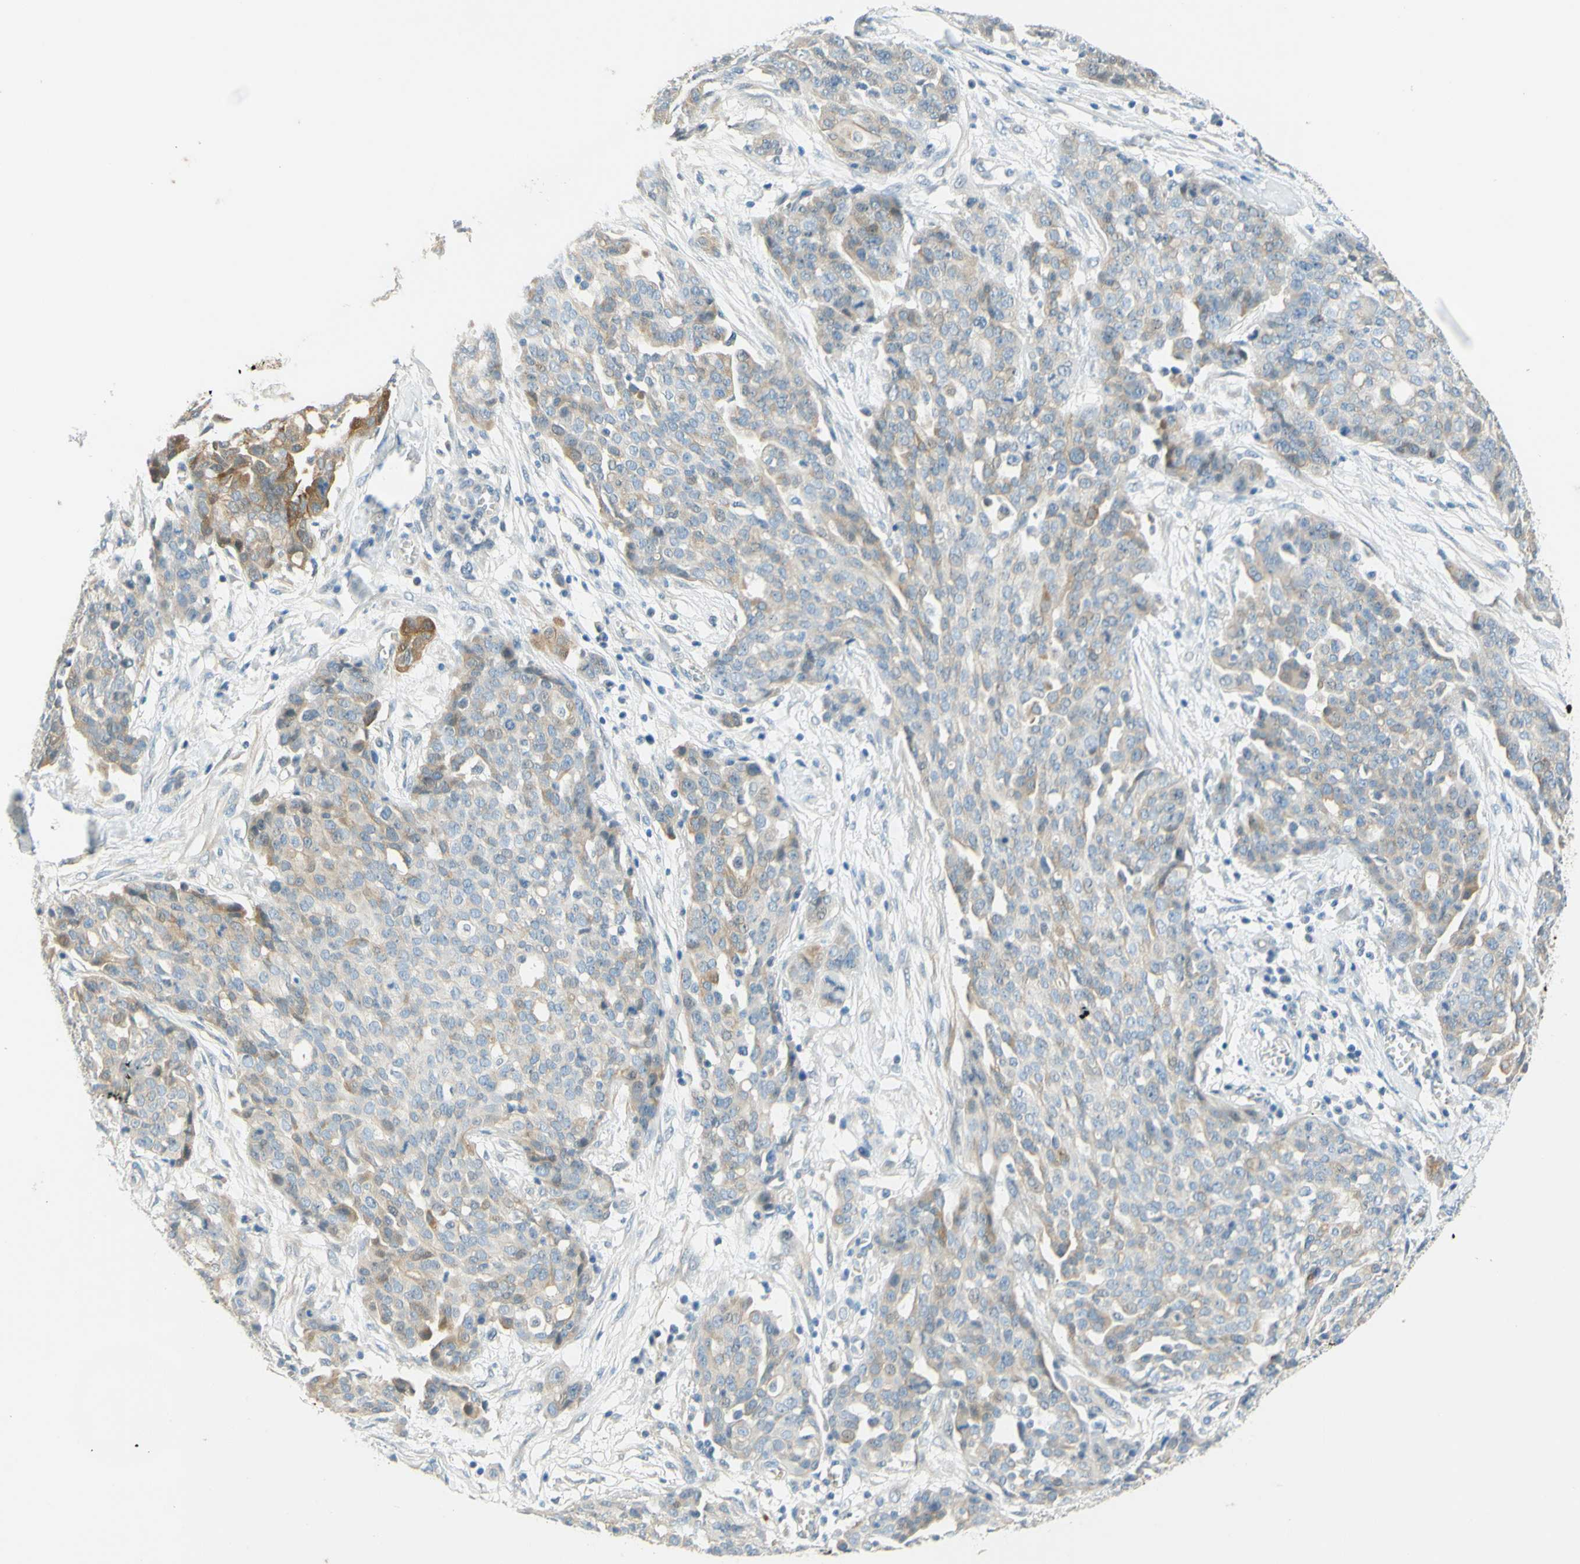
{"staining": {"intensity": "moderate", "quantity": "<25%", "location": "cytoplasmic/membranous"}, "tissue": "ovarian cancer", "cell_type": "Tumor cells", "image_type": "cancer", "snomed": [{"axis": "morphology", "description": "Cystadenocarcinoma, serous, NOS"}, {"axis": "topography", "description": "Soft tissue"}, {"axis": "topography", "description": "Ovary"}], "caption": "Immunohistochemical staining of human serous cystadenocarcinoma (ovarian) displays low levels of moderate cytoplasmic/membranous expression in about <25% of tumor cells.", "gene": "ENTREP2", "patient": {"sex": "female", "age": 57}}